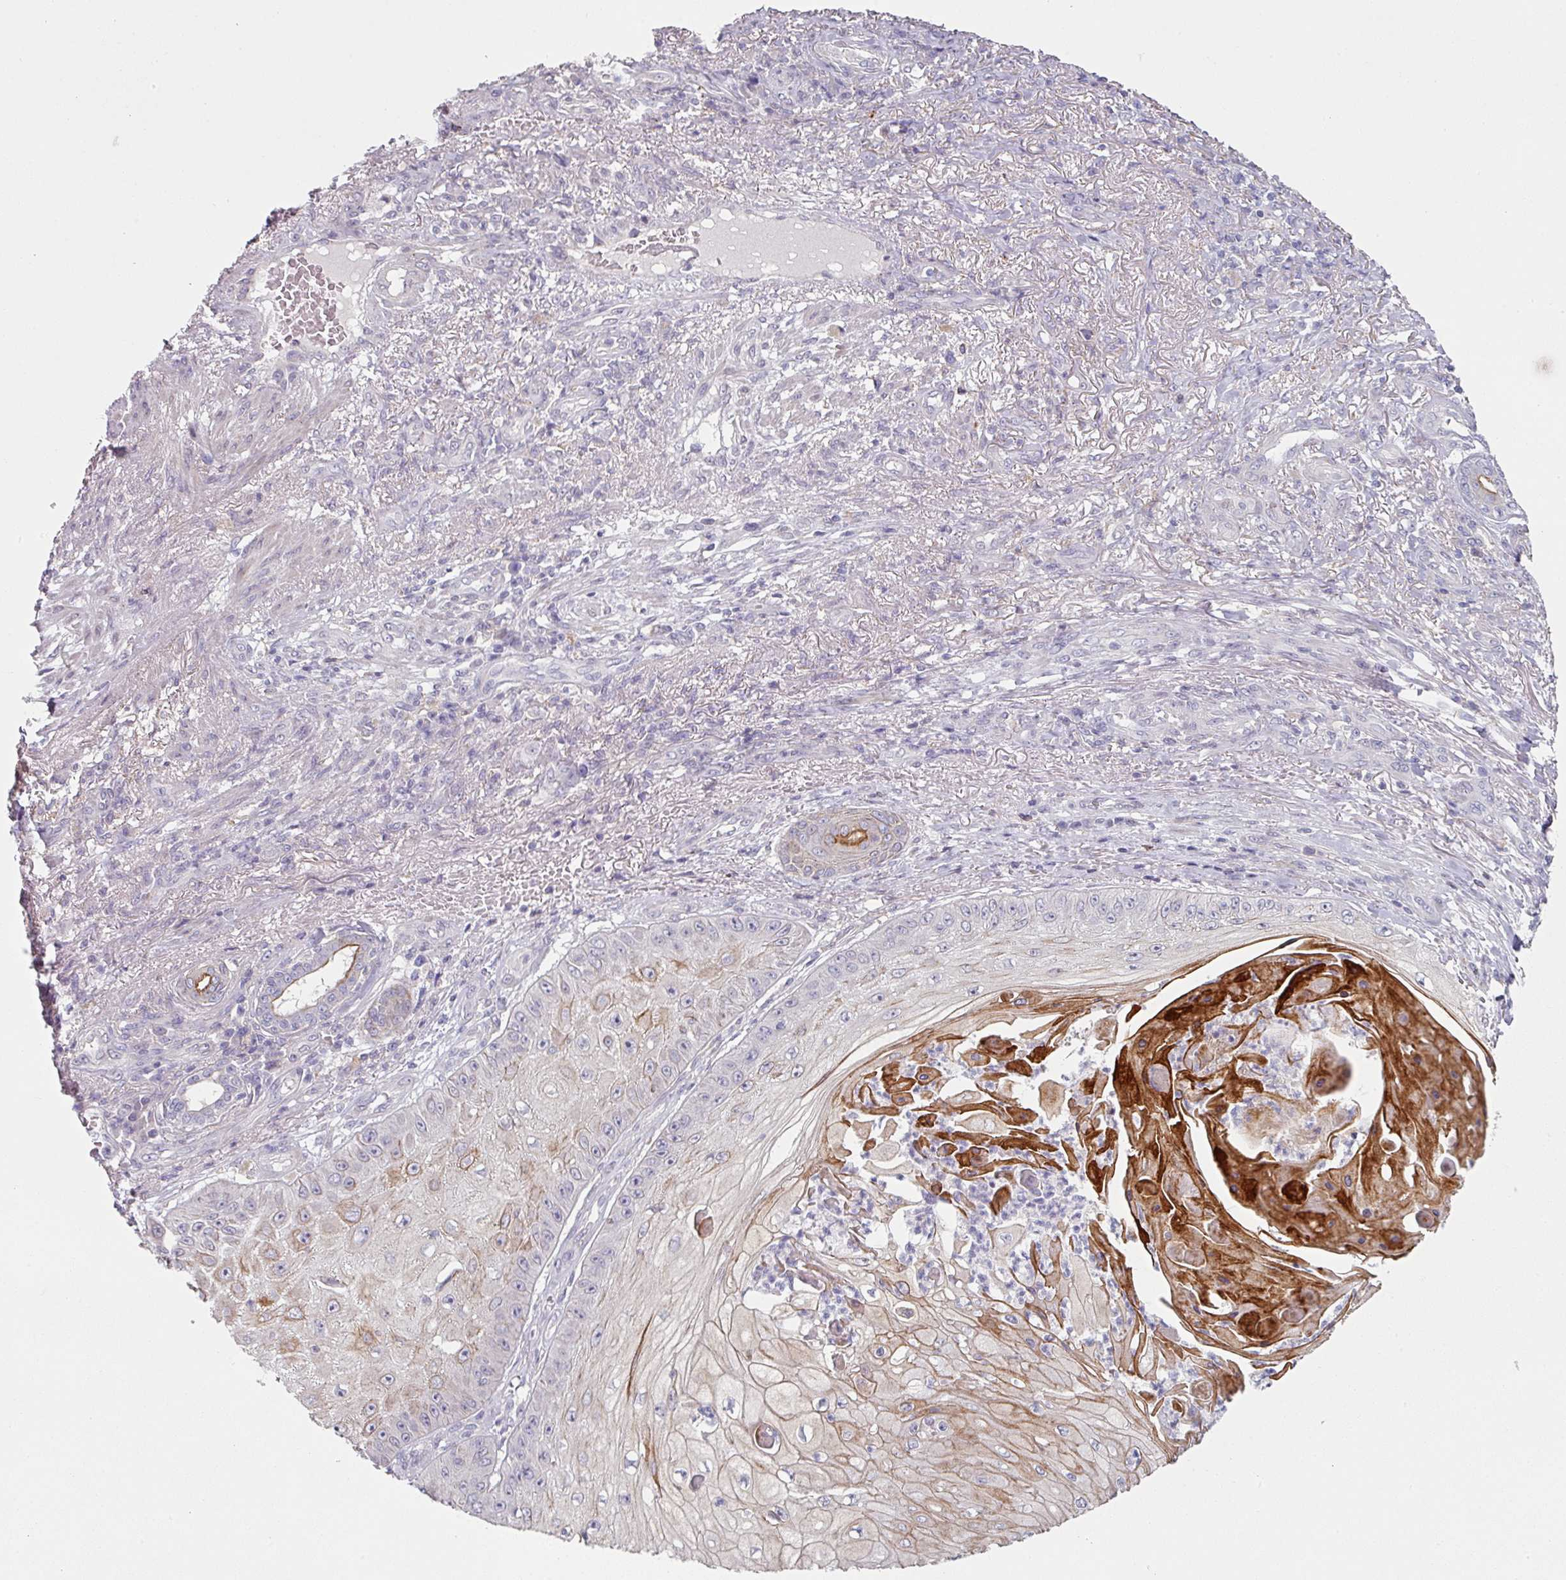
{"staining": {"intensity": "moderate", "quantity": "<25%", "location": "cytoplasmic/membranous"}, "tissue": "skin cancer", "cell_type": "Tumor cells", "image_type": "cancer", "snomed": [{"axis": "morphology", "description": "Squamous cell carcinoma, NOS"}, {"axis": "topography", "description": "Skin"}], "caption": "Protein staining displays moderate cytoplasmic/membranous expression in approximately <25% of tumor cells in skin squamous cell carcinoma. (DAB (3,3'-diaminobenzidine) = brown stain, brightfield microscopy at high magnification).", "gene": "WSB2", "patient": {"sex": "male", "age": 70}}